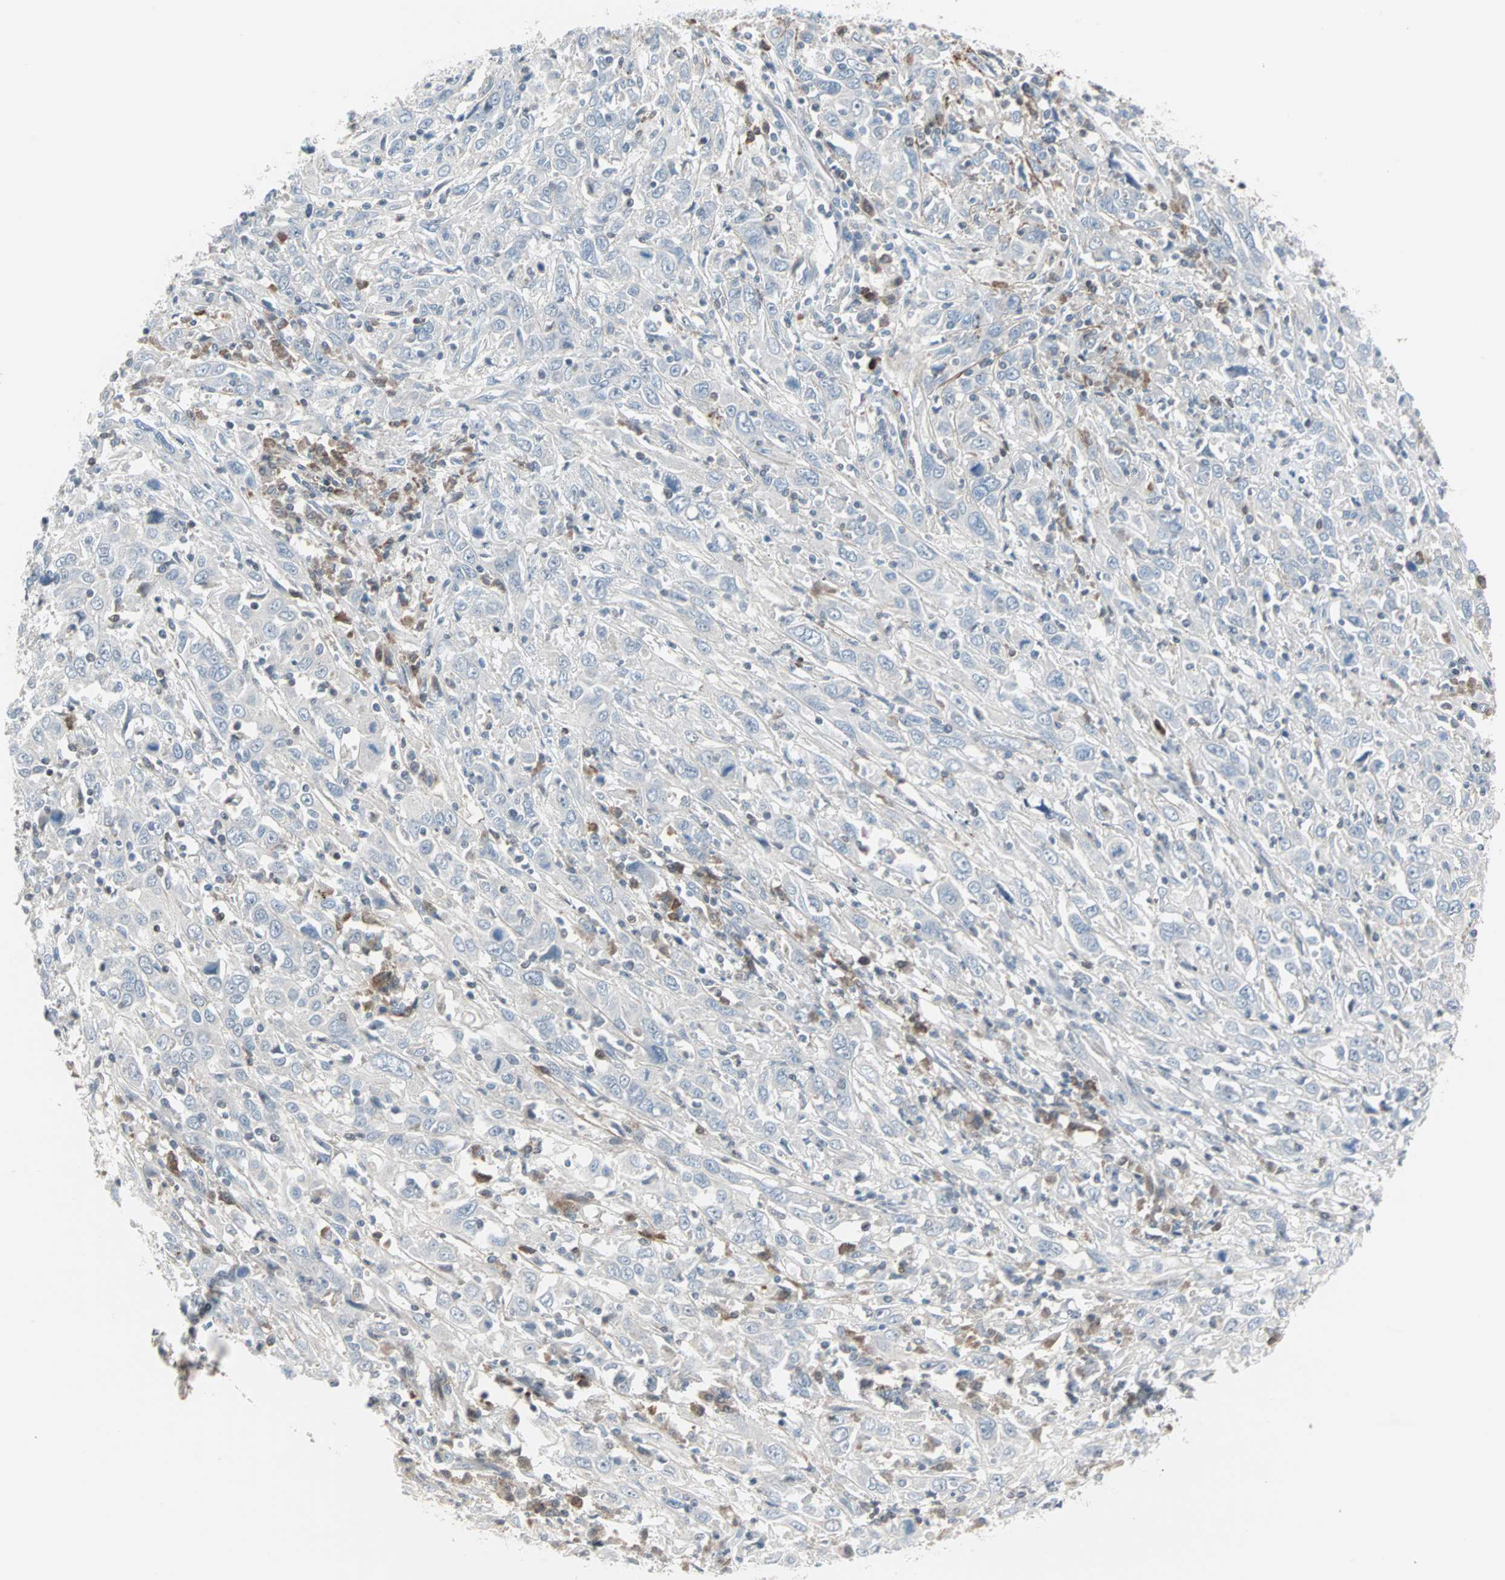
{"staining": {"intensity": "negative", "quantity": "none", "location": "none"}, "tissue": "cervical cancer", "cell_type": "Tumor cells", "image_type": "cancer", "snomed": [{"axis": "morphology", "description": "Squamous cell carcinoma, NOS"}, {"axis": "topography", "description": "Cervix"}], "caption": "Immunohistochemical staining of squamous cell carcinoma (cervical) shows no significant expression in tumor cells.", "gene": "CASP3", "patient": {"sex": "female", "age": 46}}